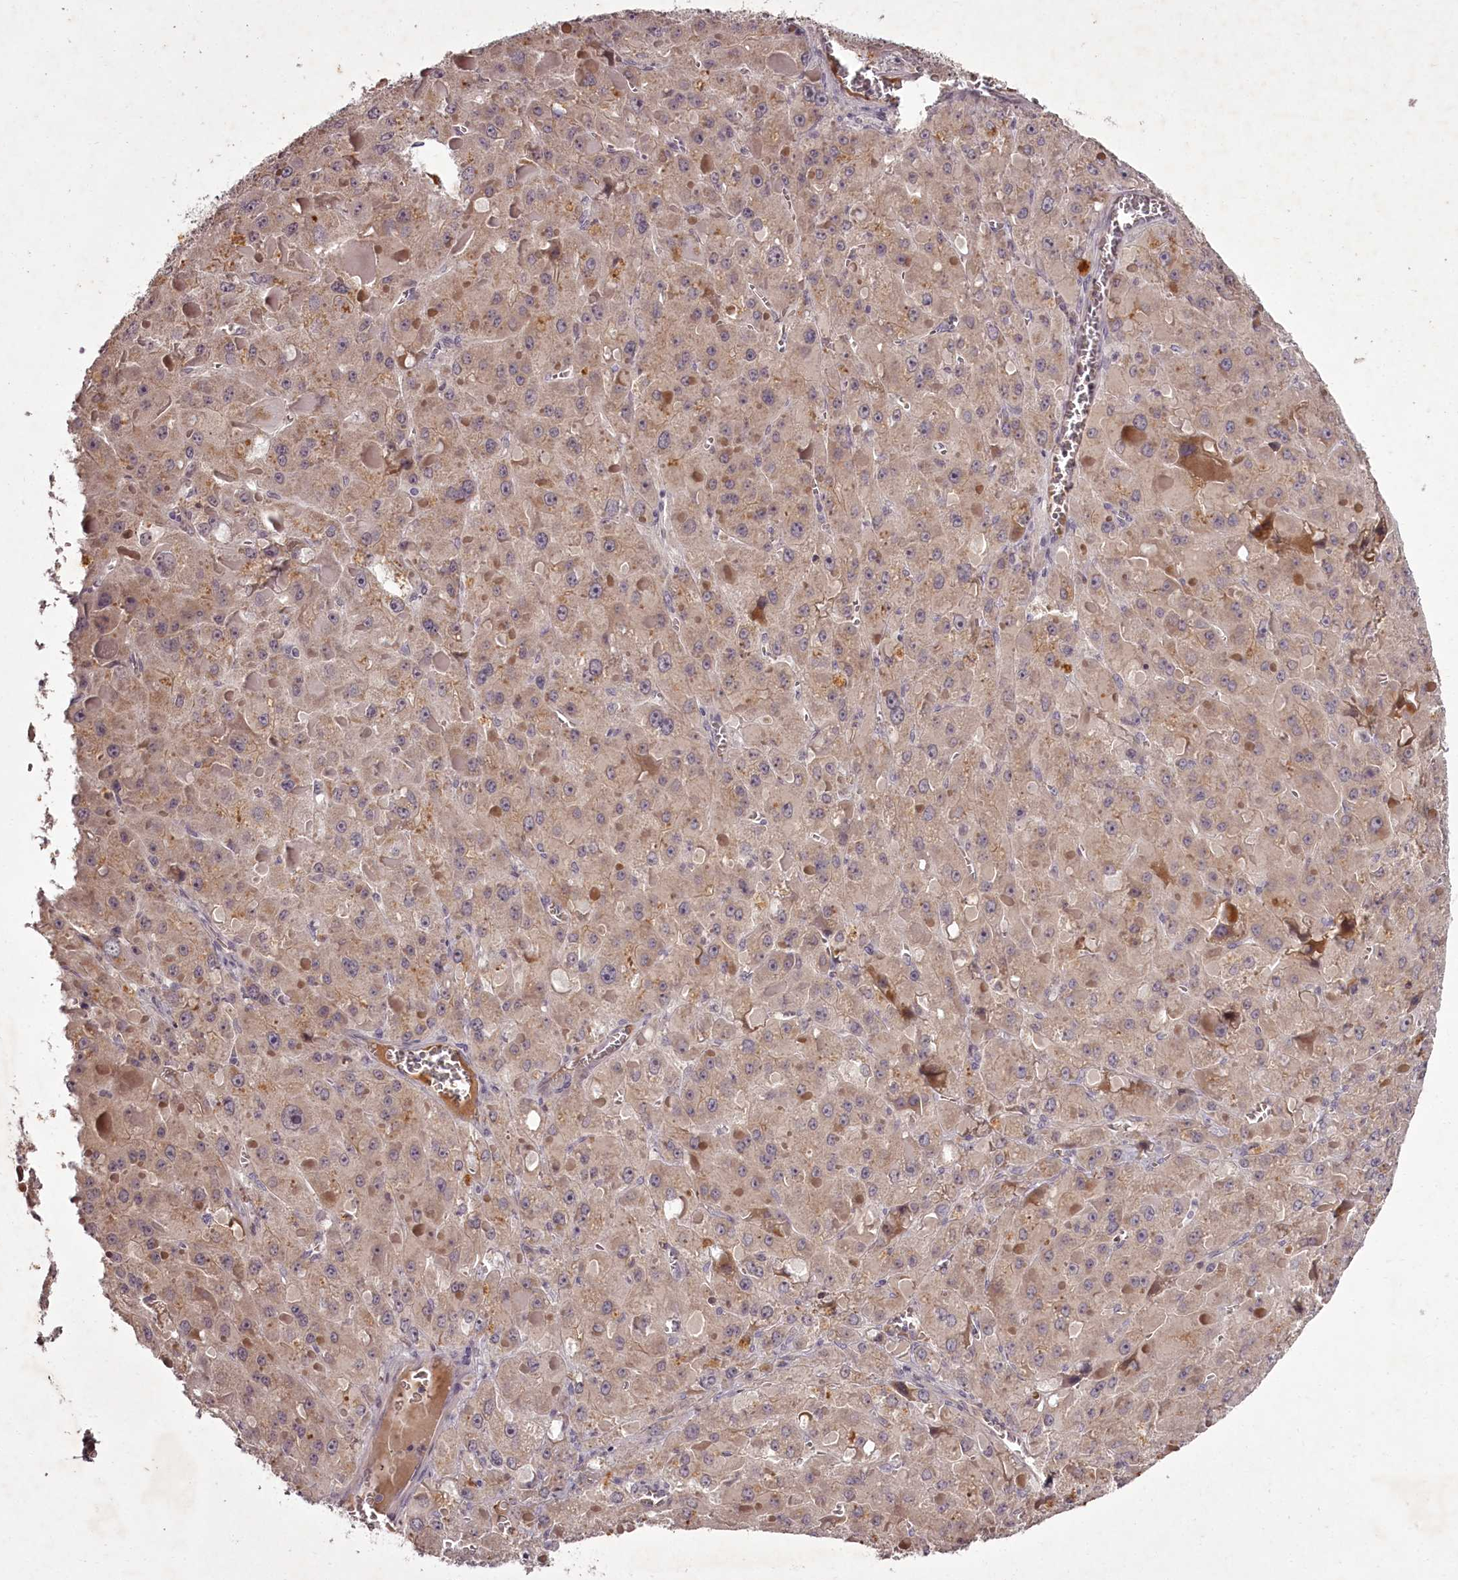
{"staining": {"intensity": "moderate", "quantity": ">75%", "location": "cytoplasmic/membranous"}, "tissue": "liver cancer", "cell_type": "Tumor cells", "image_type": "cancer", "snomed": [{"axis": "morphology", "description": "Carcinoma, Hepatocellular, NOS"}, {"axis": "topography", "description": "Liver"}], "caption": "Immunohistochemical staining of liver cancer displays medium levels of moderate cytoplasmic/membranous protein expression in about >75% of tumor cells. (Brightfield microscopy of DAB IHC at high magnification).", "gene": "RBMXL2", "patient": {"sex": "female", "age": 73}}